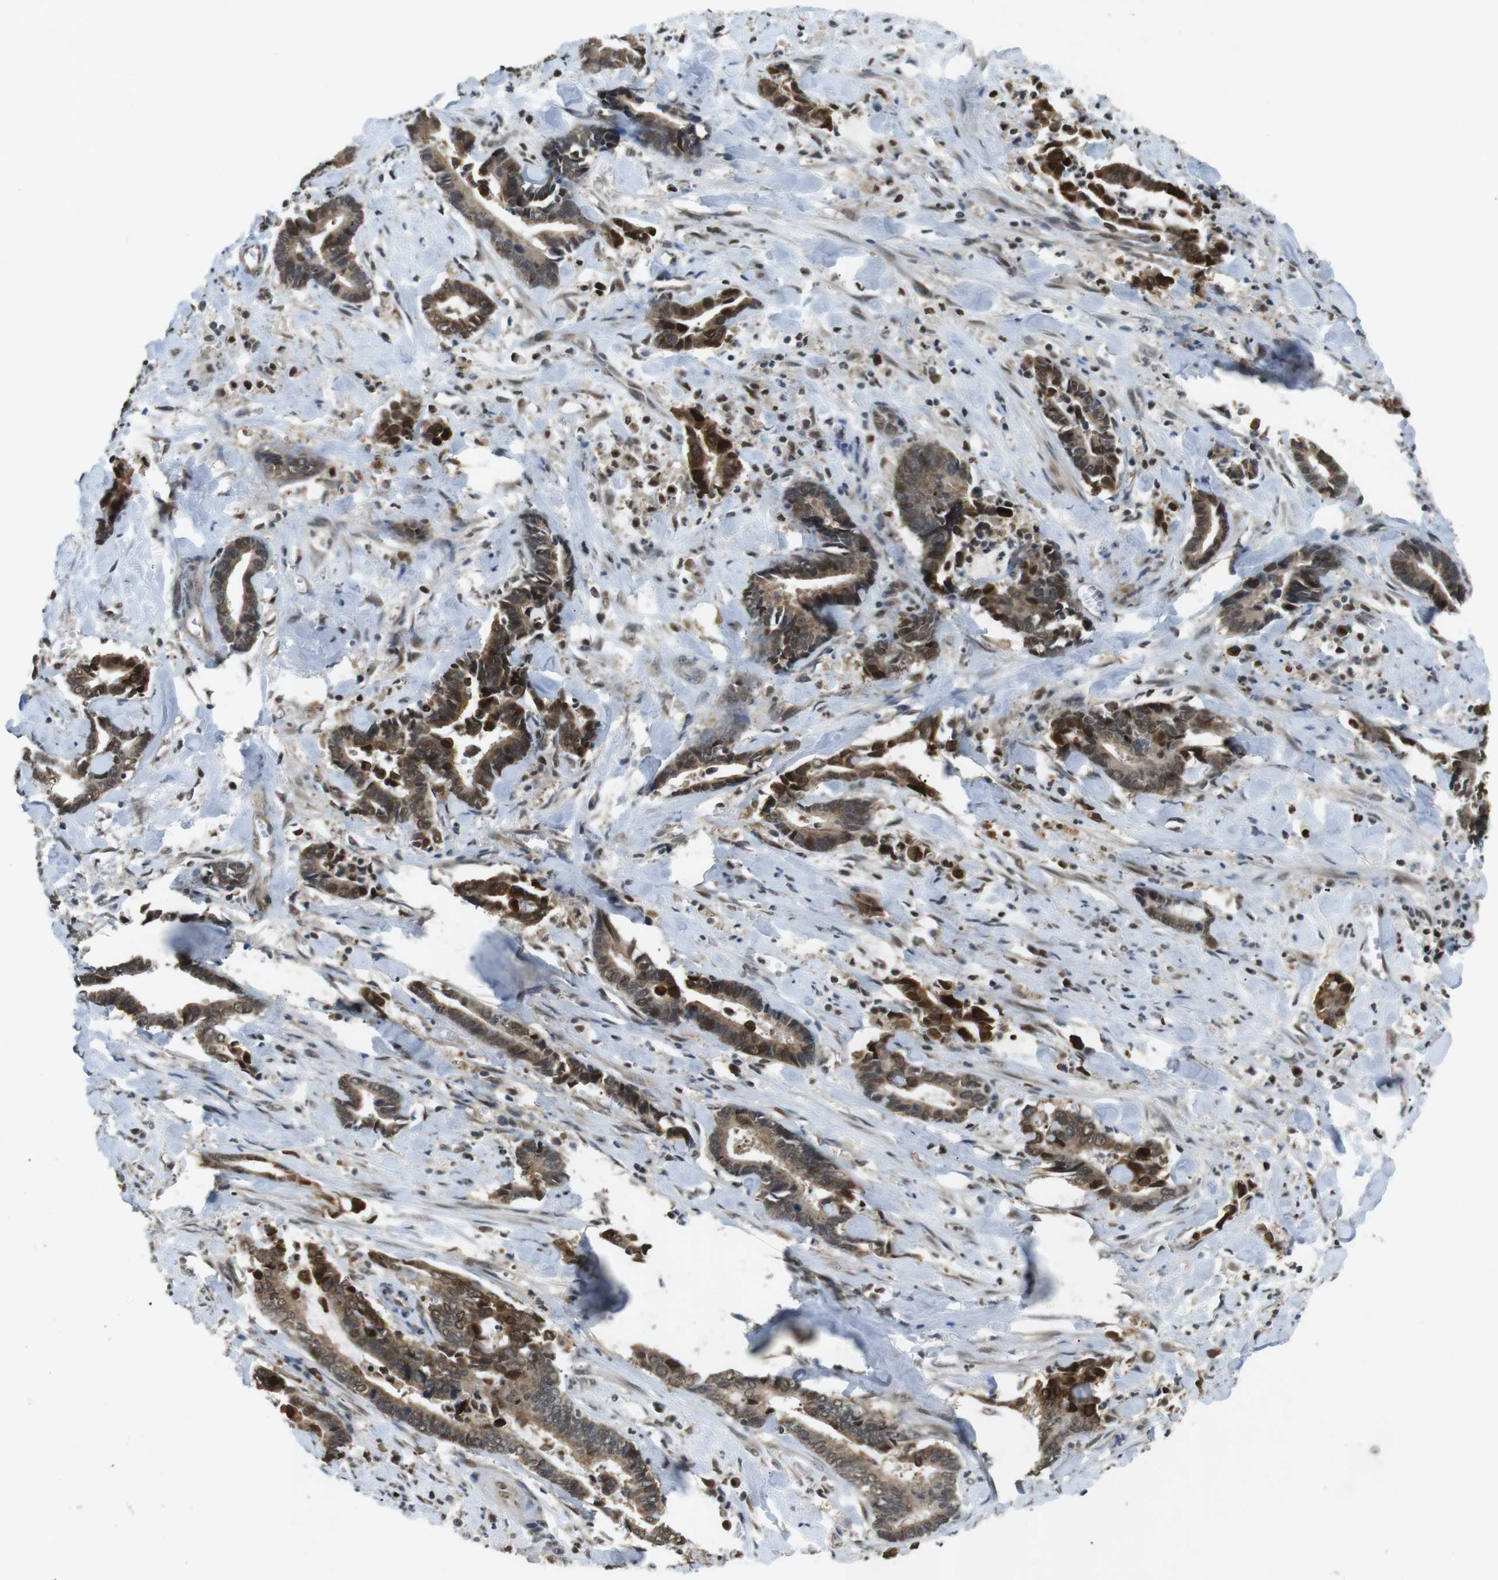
{"staining": {"intensity": "moderate", "quantity": ">75%", "location": "cytoplasmic/membranous,nuclear"}, "tissue": "cervical cancer", "cell_type": "Tumor cells", "image_type": "cancer", "snomed": [{"axis": "morphology", "description": "Adenocarcinoma, NOS"}, {"axis": "topography", "description": "Cervix"}], "caption": "Protein analysis of cervical cancer (adenocarcinoma) tissue demonstrates moderate cytoplasmic/membranous and nuclear staining in approximately >75% of tumor cells.", "gene": "ORAI3", "patient": {"sex": "female", "age": 44}}